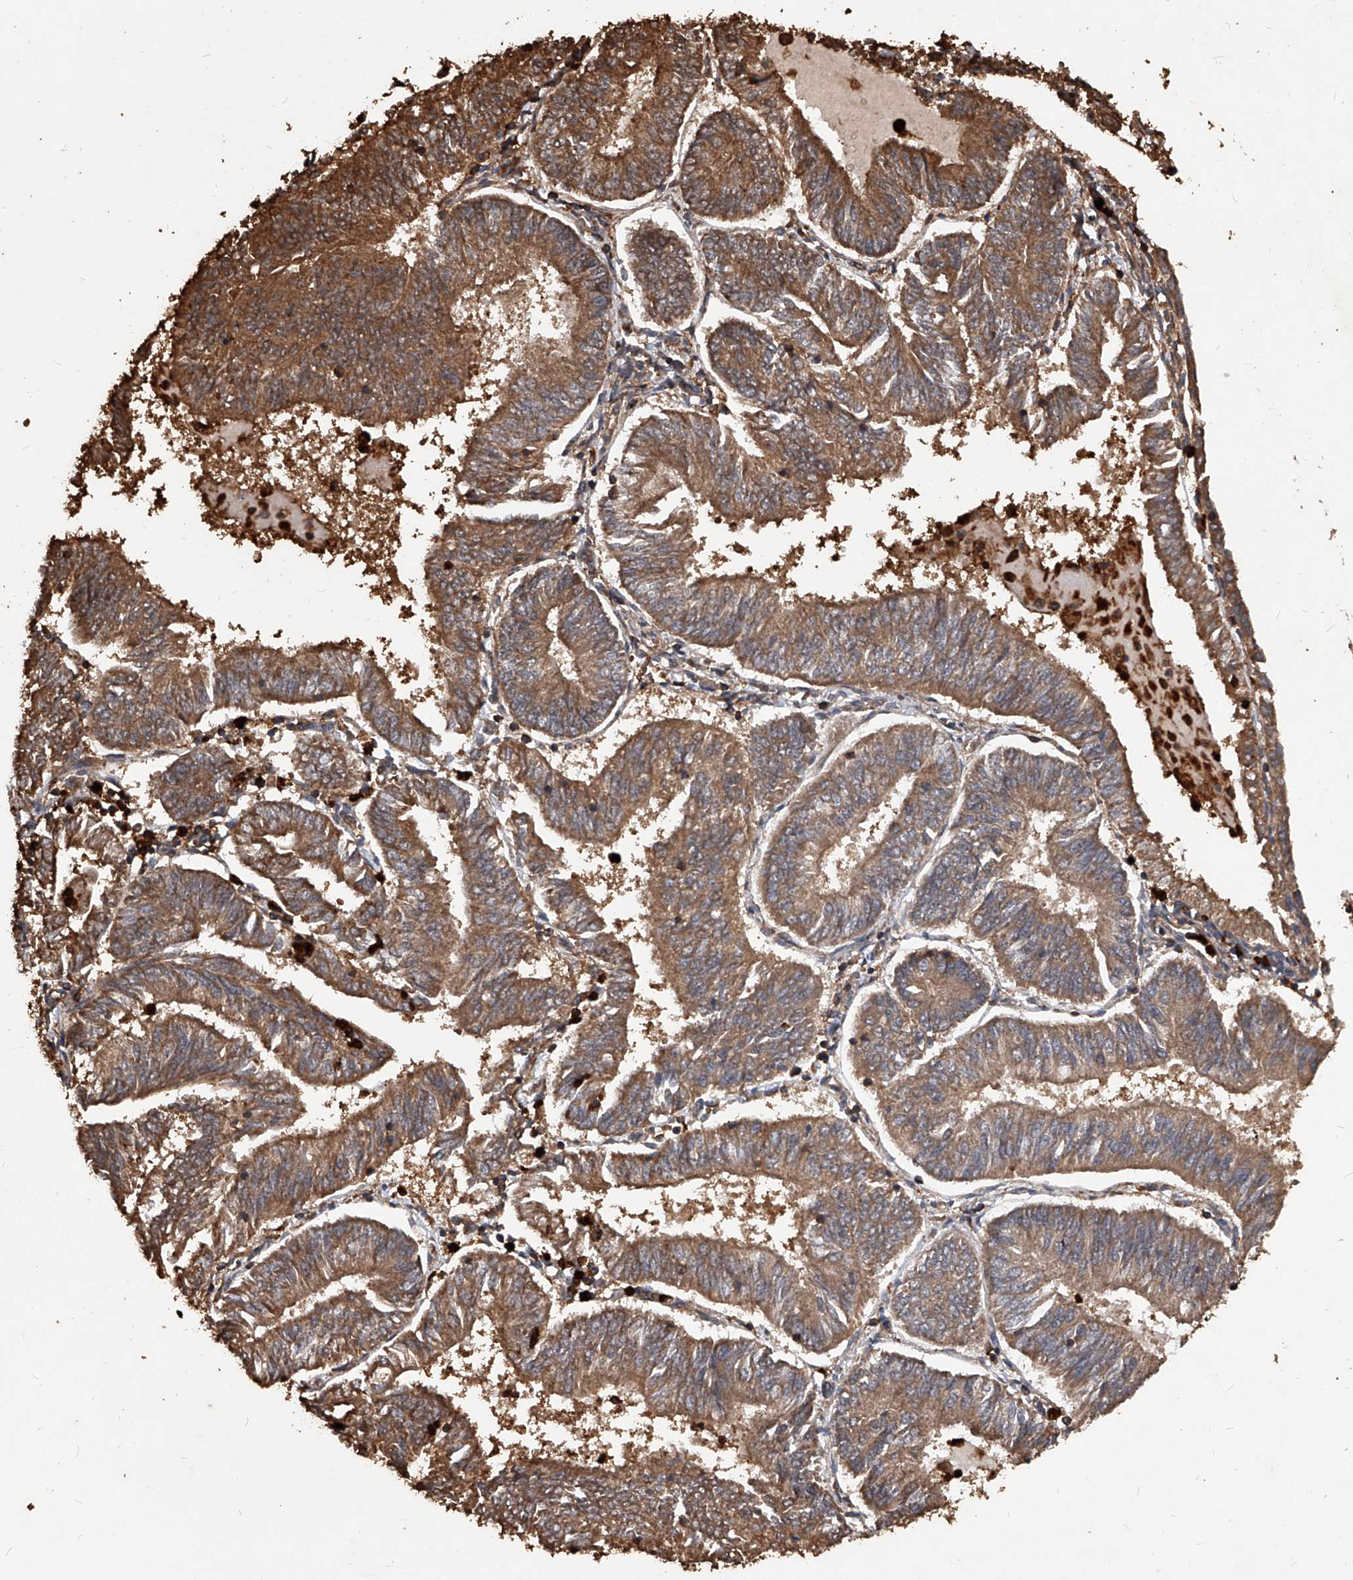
{"staining": {"intensity": "moderate", "quantity": ">75%", "location": "cytoplasmic/membranous"}, "tissue": "endometrial cancer", "cell_type": "Tumor cells", "image_type": "cancer", "snomed": [{"axis": "morphology", "description": "Adenocarcinoma, NOS"}, {"axis": "topography", "description": "Endometrium"}], "caption": "IHC image of human endometrial cancer (adenocarcinoma) stained for a protein (brown), which reveals medium levels of moderate cytoplasmic/membranous positivity in about >75% of tumor cells.", "gene": "UCP2", "patient": {"sex": "female", "age": 58}}